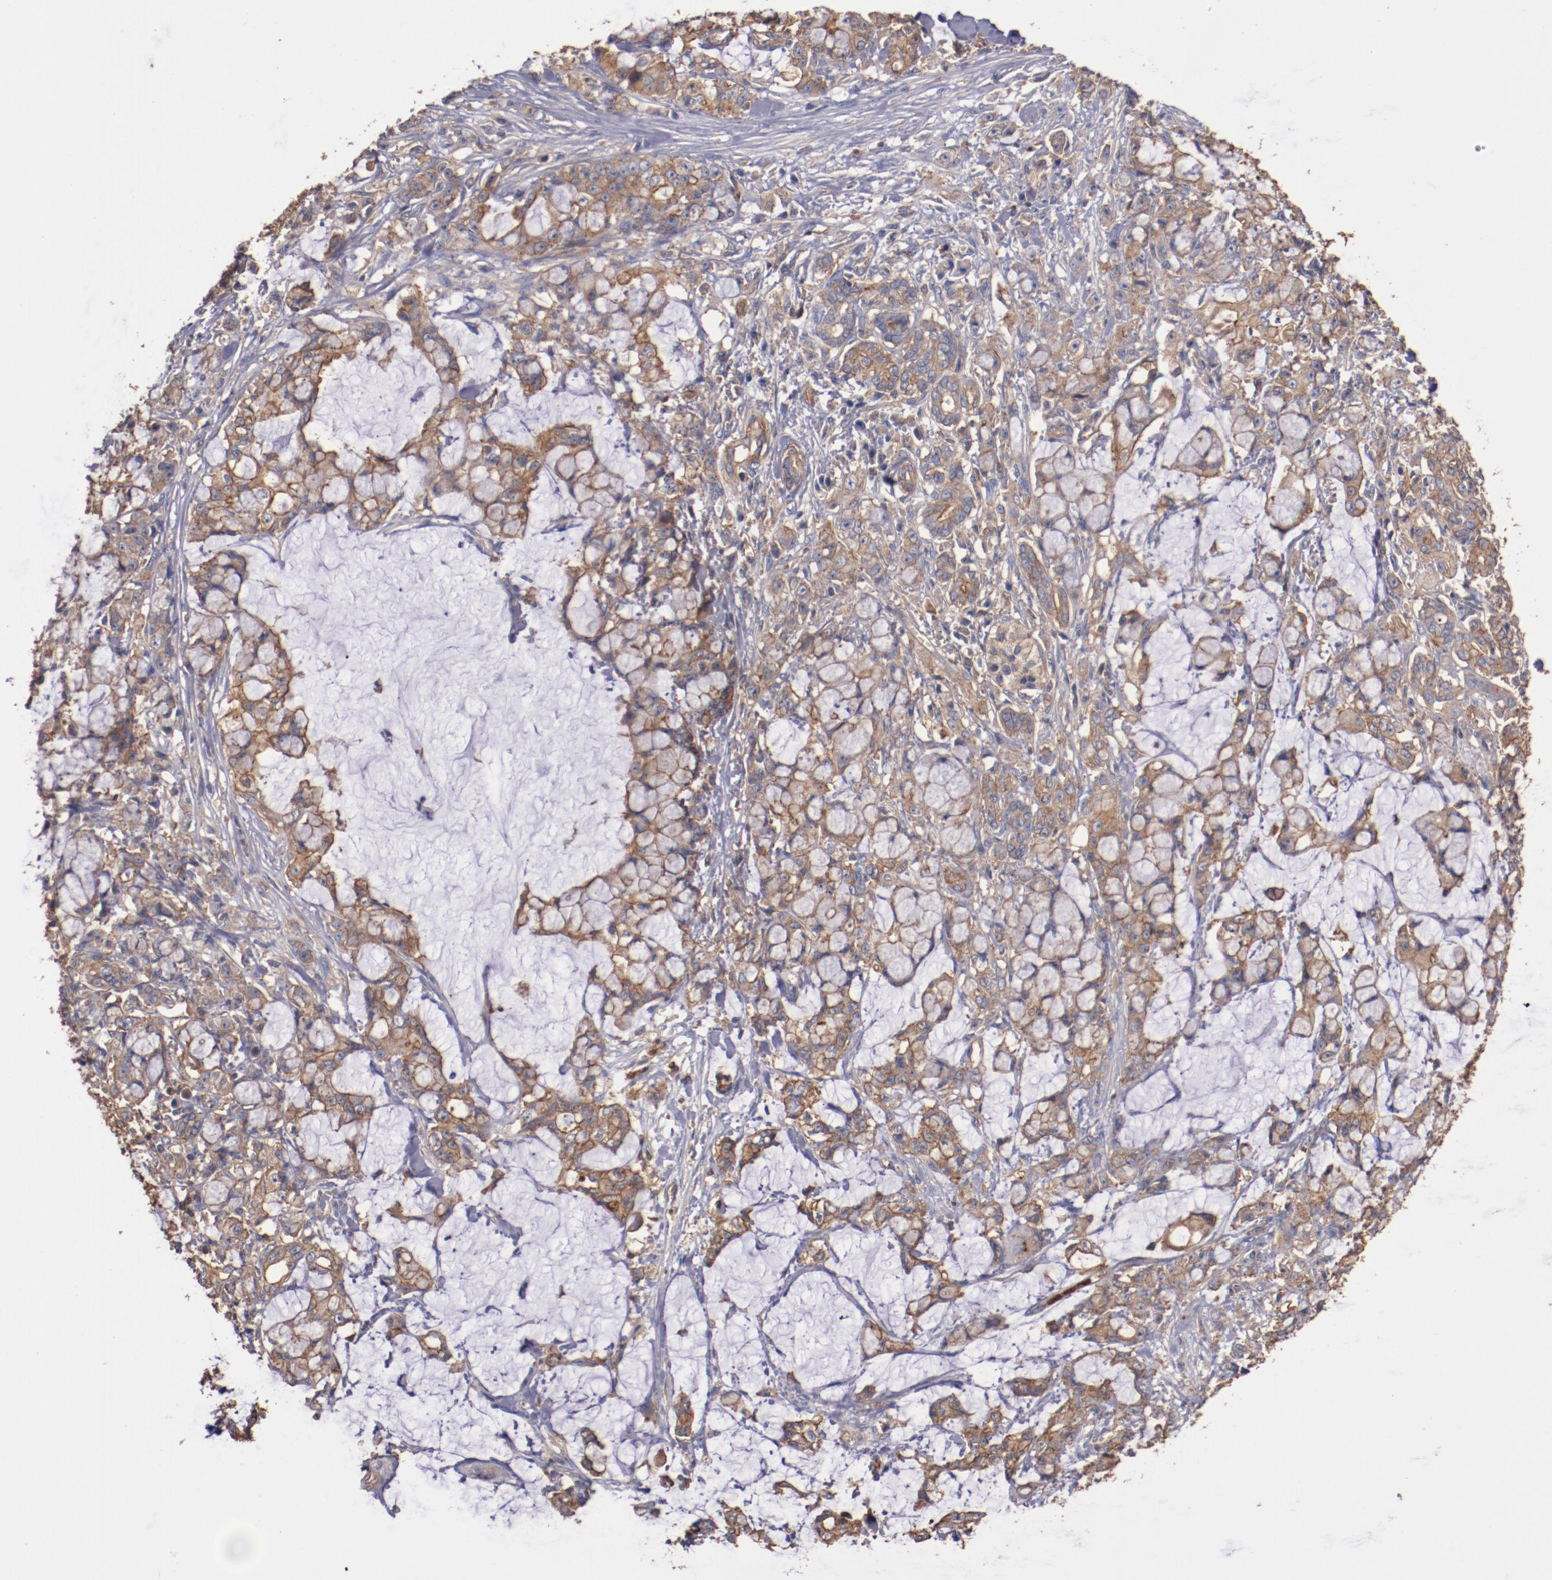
{"staining": {"intensity": "strong", "quantity": ">75%", "location": "cytoplasmic/membranous"}, "tissue": "pancreatic cancer", "cell_type": "Tumor cells", "image_type": "cancer", "snomed": [{"axis": "morphology", "description": "Adenocarcinoma, NOS"}, {"axis": "topography", "description": "Pancreas"}], "caption": "There is high levels of strong cytoplasmic/membranous positivity in tumor cells of pancreatic cancer (adenocarcinoma), as demonstrated by immunohistochemical staining (brown color).", "gene": "TMOD3", "patient": {"sex": "female", "age": 73}}